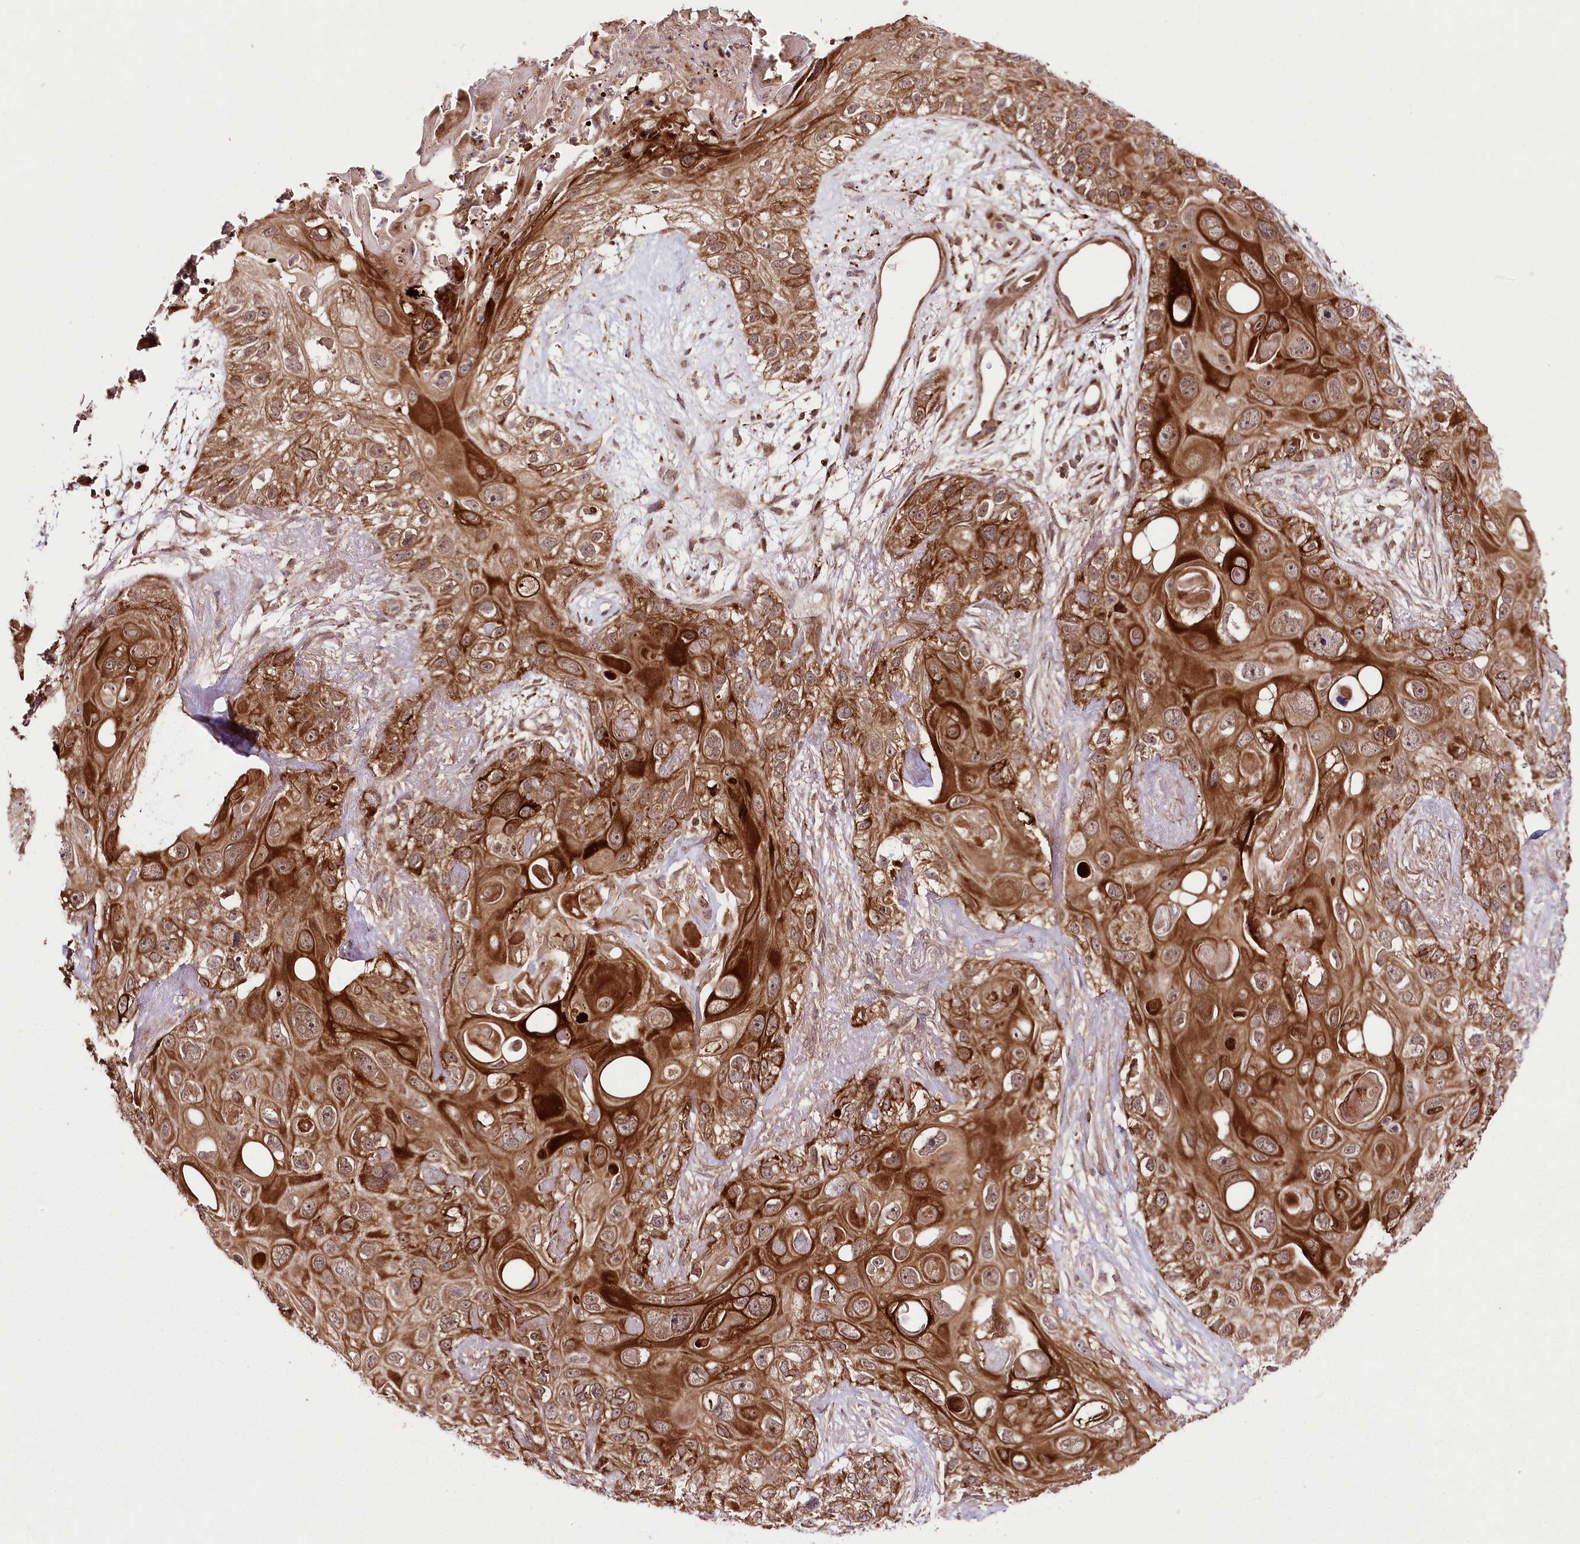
{"staining": {"intensity": "strong", "quantity": ">75%", "location": "cytoplasmic/membranous"}, "tissue": "skin cancer", "cell_type": "Tumor cells", "image_type": "cancer", "snomed": [{"axis": "morphology", "description": "Normal tissue, NOS"}, {"axis": "morphology", "description": "Squamous cell carcinoma, NOS"}, {"axis": "topography", "description": "Skin"}], "caption": "The photomicrograph demonstrates immunohistochemical staining of squamous cell carcinoma (skin). There is strong cytoplasmic/membranous expression is present in about >75% of tumor cells.", "gene": "PHLDB1", "patient": {"sex": "male", "age": 72}}